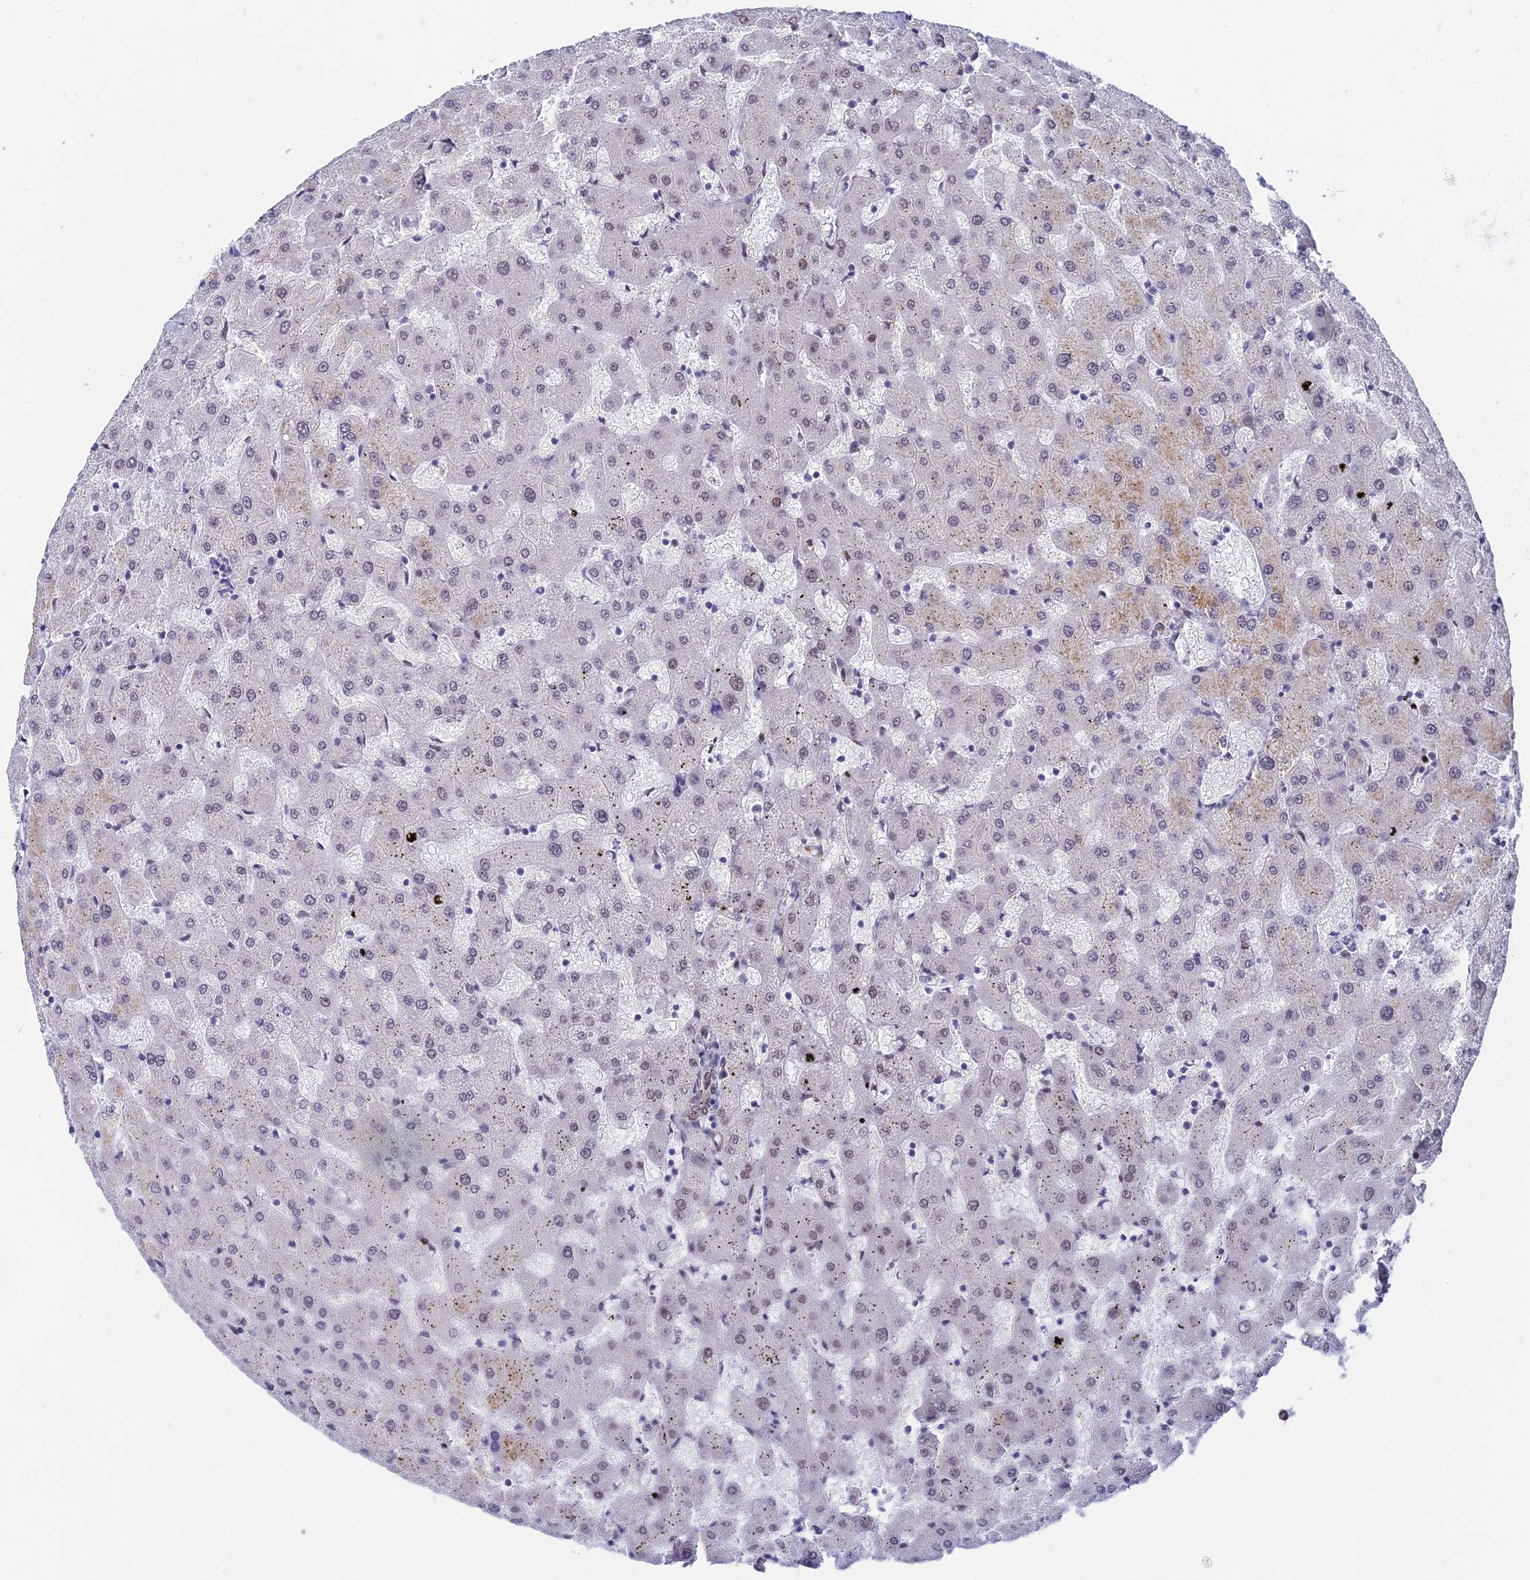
{"staining": {"intensity": "weak", "quantity": "<25%", "location": "nuclear"}, "tissue": "liver", "cell_type": "Cholangiocytes", "image_type": "normal", "snomed": [{"axis": "morphology", "description": "Normal tissue, NOS"}, {"axis": "topography", "description": "Liver"}], "caption": "Immunohistochemistry (IHC) micrograph of unremarkable liver stained for a protein (brown), which shows no positivity in cholangiocytes.", "gene": "CLK4", "patient": {"sex": "female", "age": 63}}